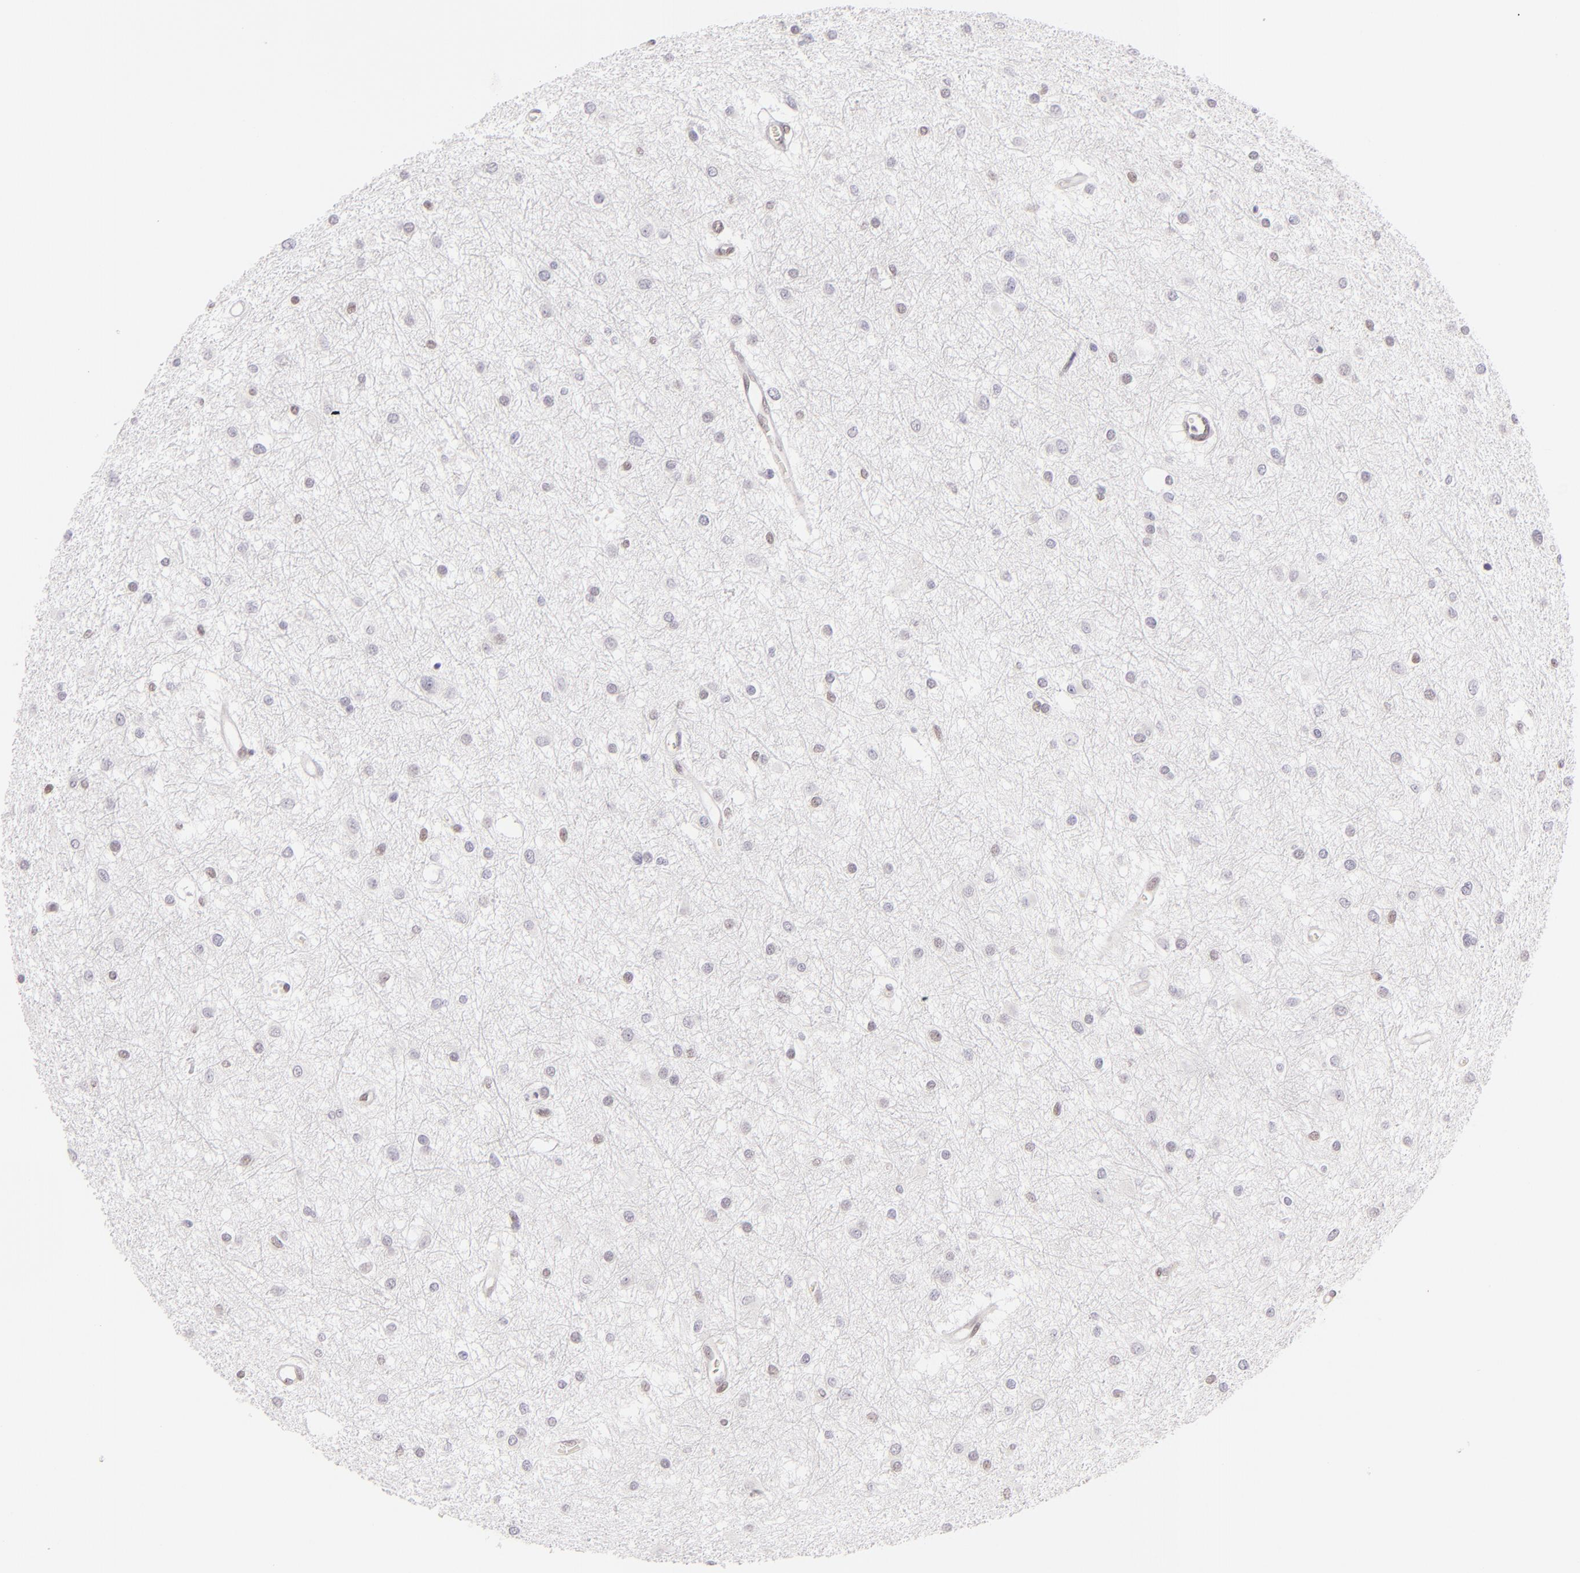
{"staining": {"intensity": "weak", "quantity": "<25%", "location": "nuclear"}, "tissue": "glioma", "cell_type": "Tumor cells", "image_type": "cancer", "snomed": [{"axis": "morphology", "description": "Glioma, malignant, Low grade"}, {"axis": "topography", "description": "Brain"}], "caption": "High magnification brightfield microscopy of malignant glioma (low-grade) stained with DAB (3,3'-diaminobenzidine) (brown) and counterstained with hematoxylin (blue): tumor cells show no significant positivity.", "gene": "POU2F1", "patient": {"sex": "female", "age": 36}}